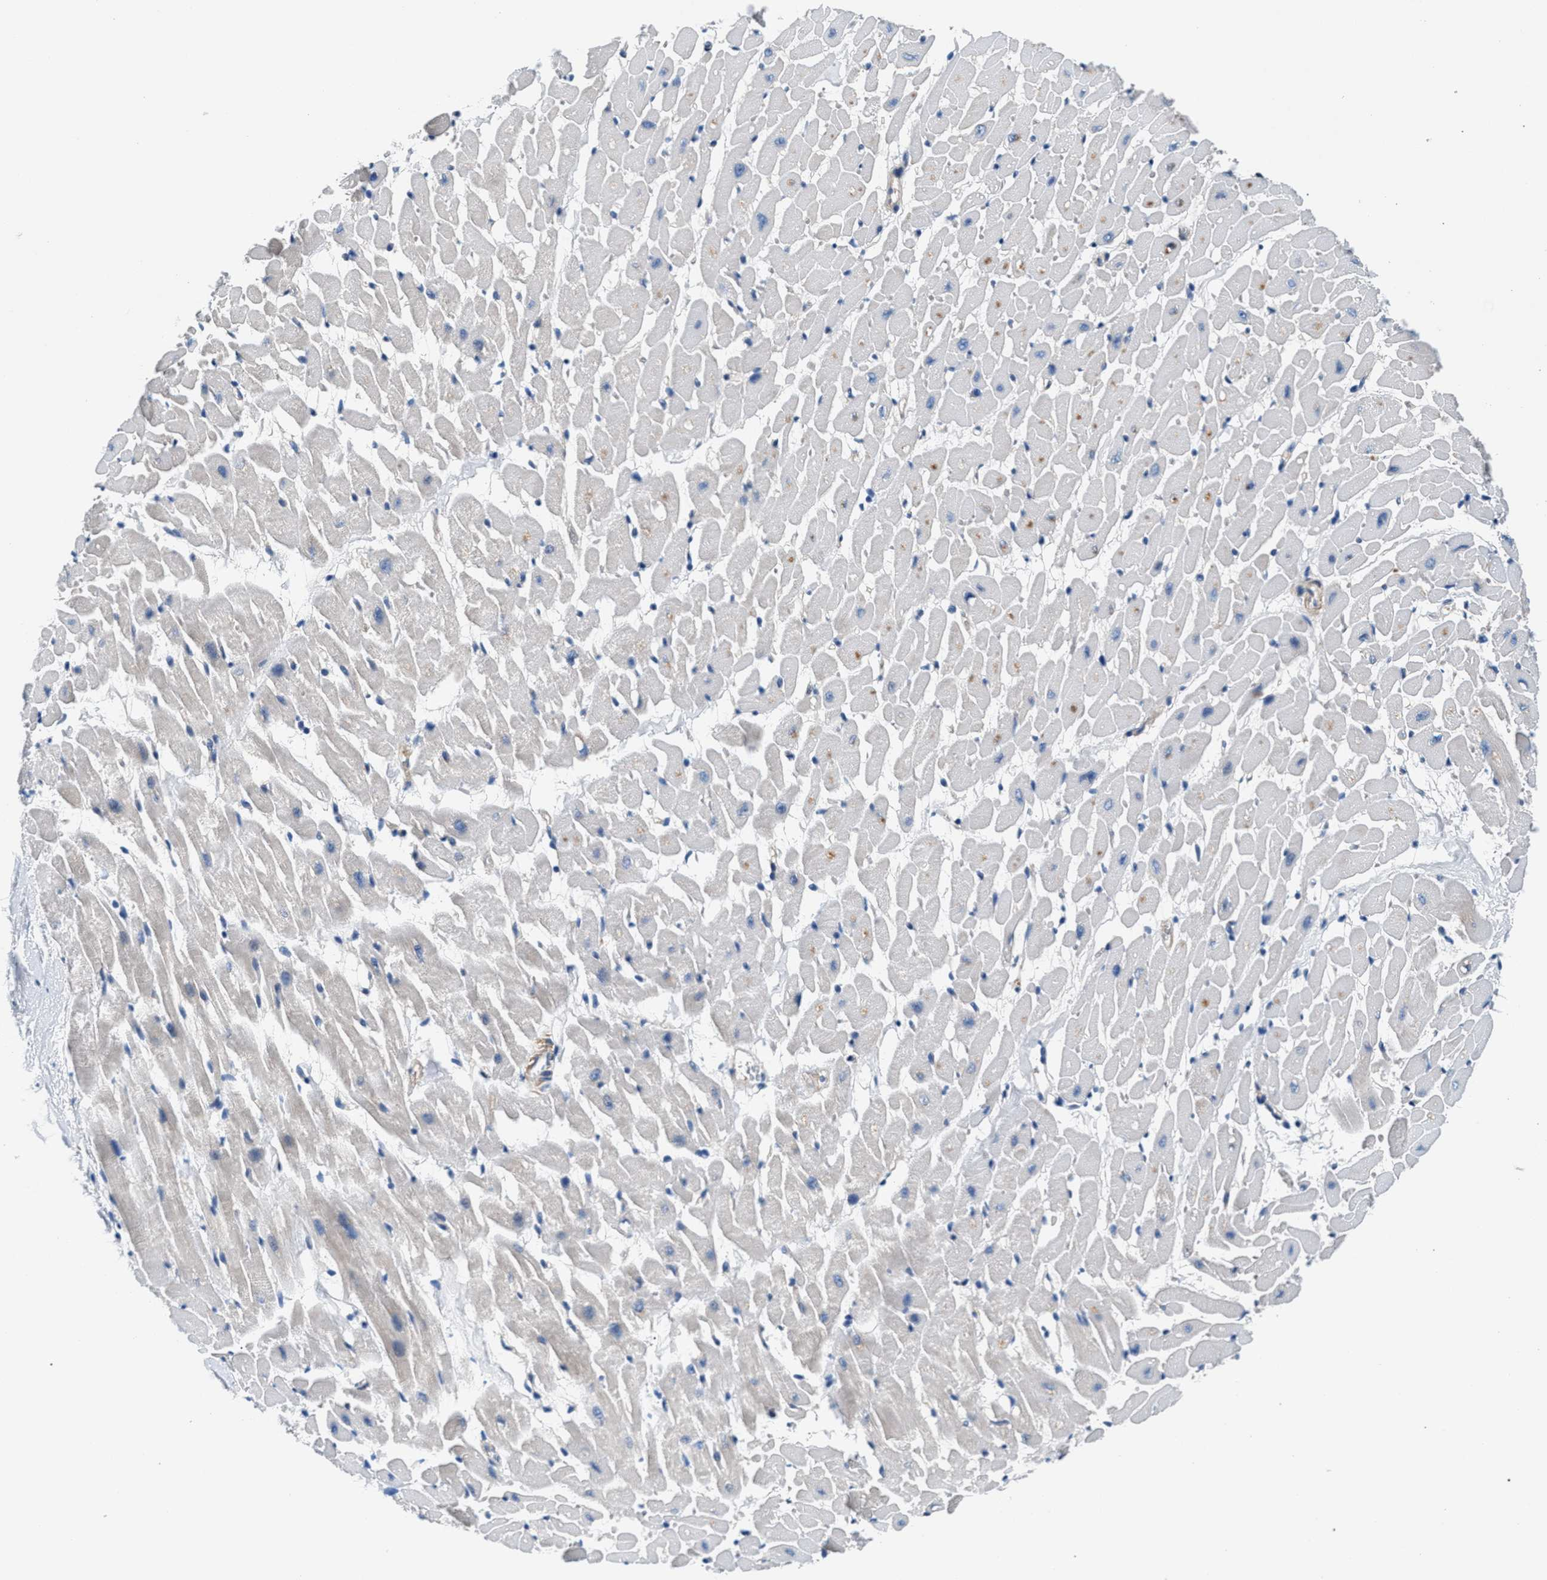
{"staining": {"intensity": "moderate", "quantity": "<25%", "location": "cytoplasmic/membranous"}, "tissue": "heart muscle", "cell_type": "Cardiomyocytes", "image_type": "normal", "snomed": [{"axis": "morphology", "description": "Normal tissue, NOS"}, {"axis": "topography", "description": "Heart"}], "caption": "A photomicrograph of heart muscle stained for a protein demonstrates moderate cytoplasmic/membranous brown staining in cardiomyocytes. (IHC, brightfield microscopy, high magnification).", "gene": "CDRT4", "patient": {"sex": "male", "age": 45}}